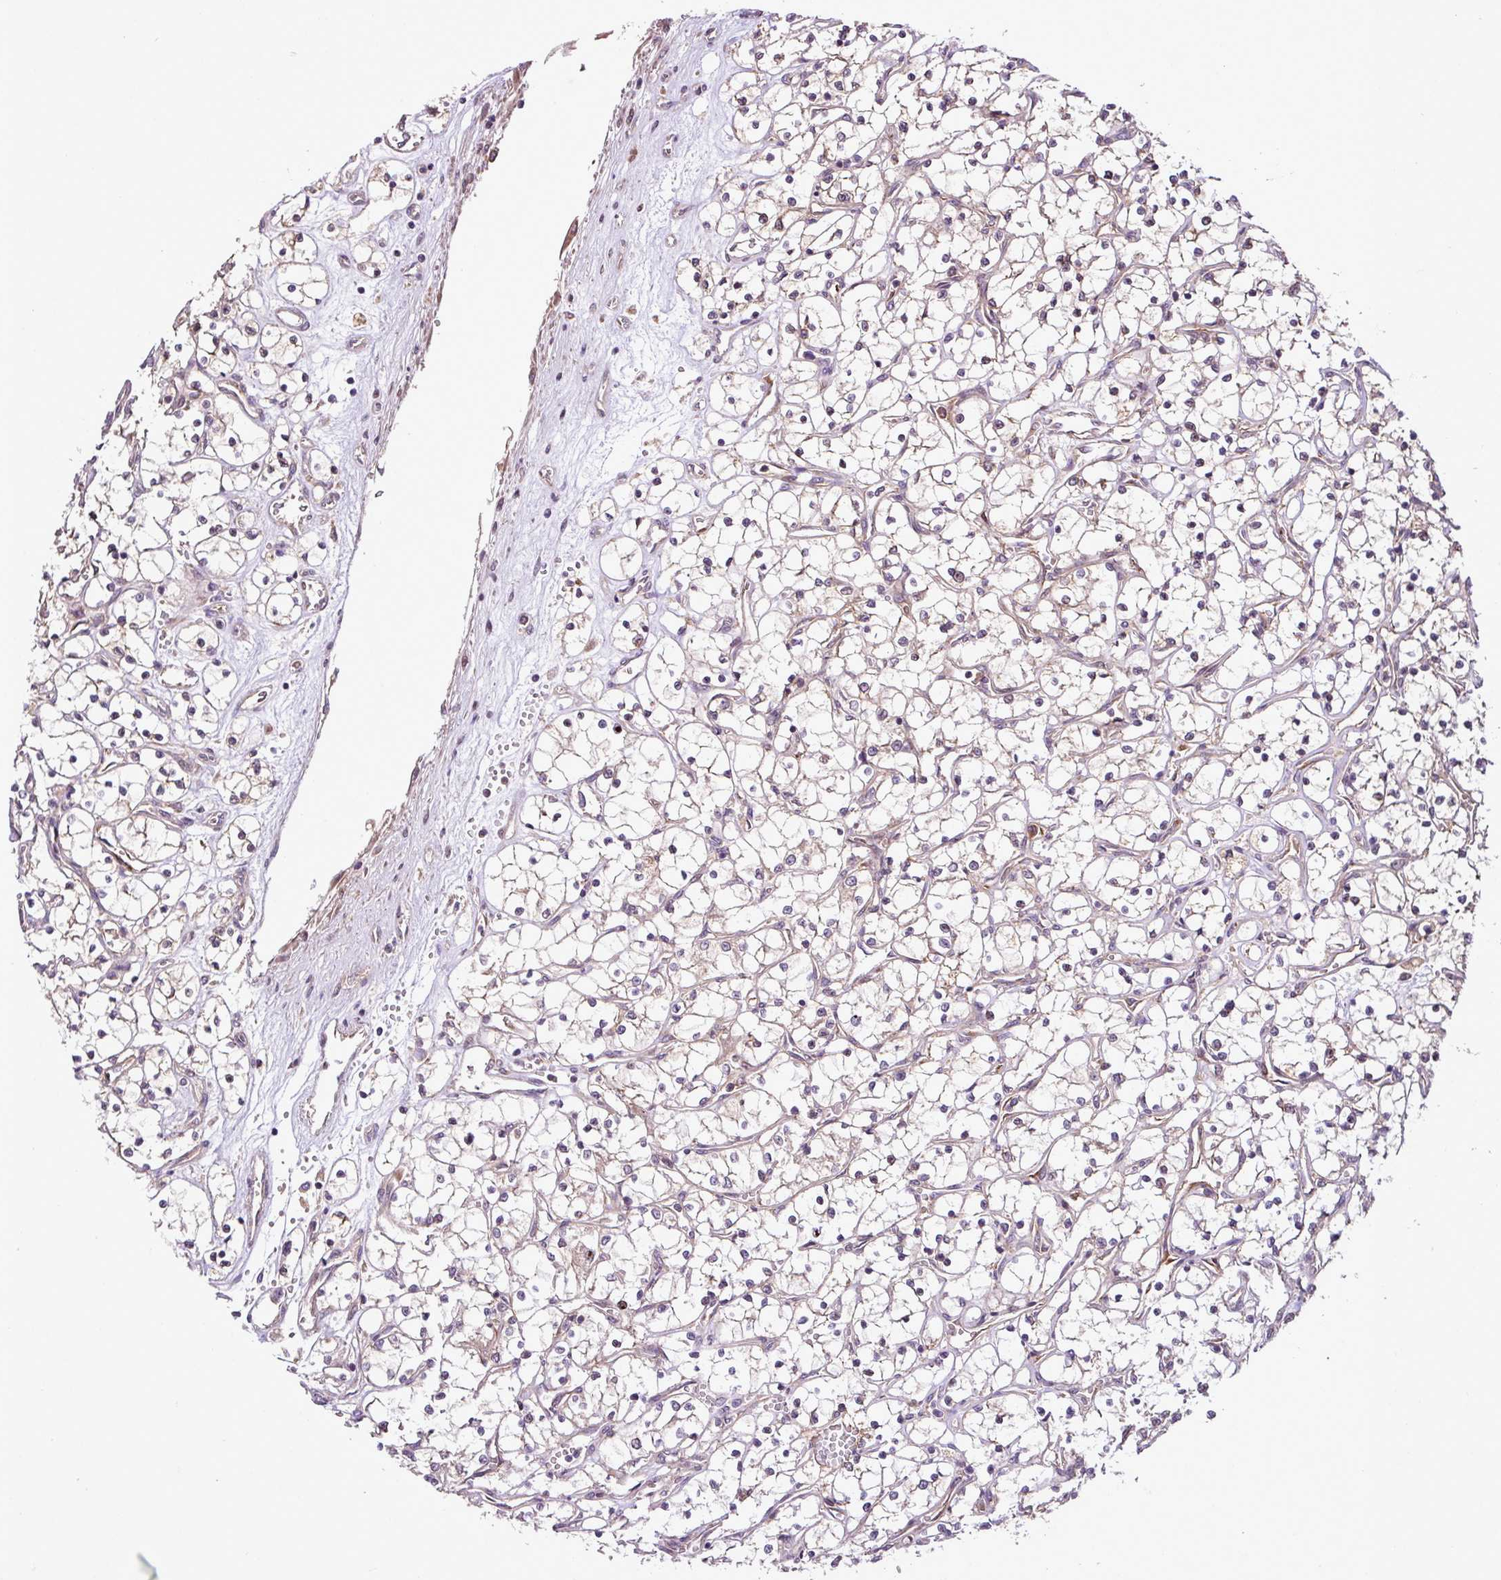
{"staining": {"intensity": "weak", "quantity": "<25%", "location": "cytoplasmic/membranous"}, "tissue": "renal cancer", "cell_type": "Tumor cells", "image_type": "cancer", "snomed": [{"axis": "morphology", "description": "Adenocarcinoma, NOS"}, {"axis": "topography", "description": "Kidney"}], "caption": "High power microscopy micrograph of an immunohistochemistry (IHC) photomicrograph of renal cancer, revealing no significant expression in tumor cells.", "gene": "DLGAP4", "patient": {"sex": "female", "age": 69}}